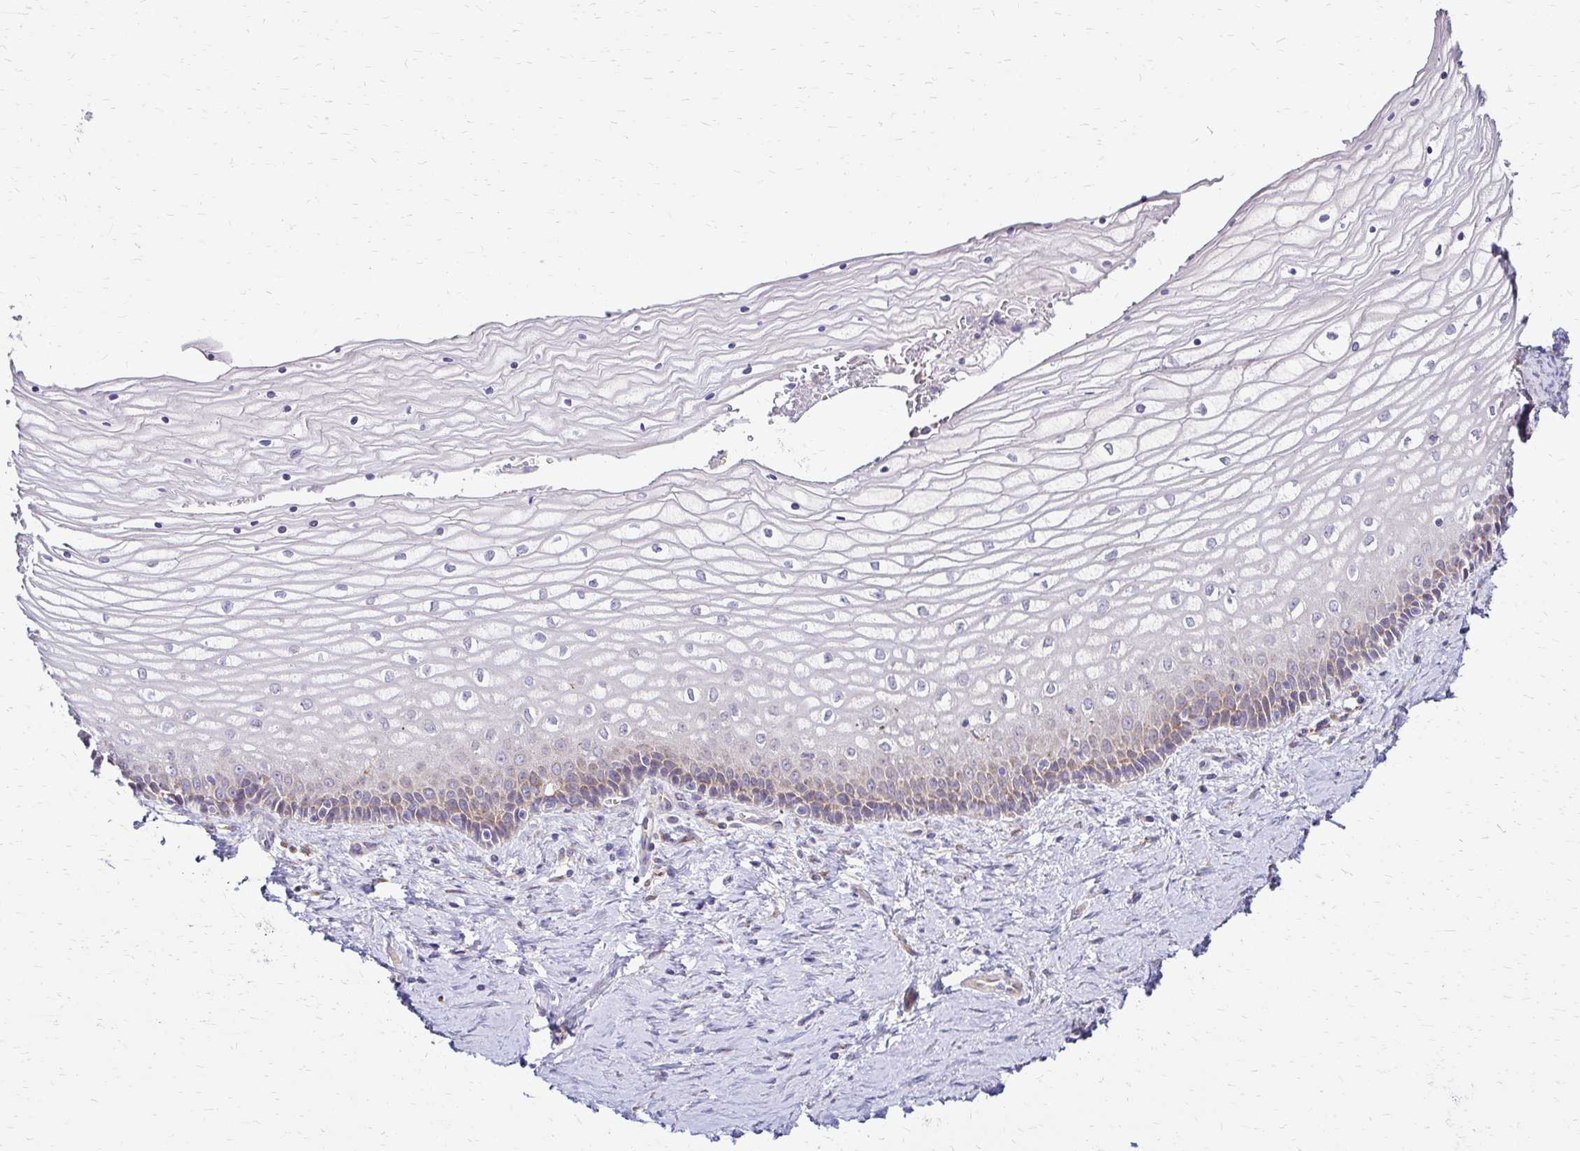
{"staining": {"intensity": "weak", "quantity": "25%-75%", "location": "cytoplasmic/membranous"}, "tissue": "vagina", "cell_type": "Squamous epithelial cells", "image_type": "normal", "snomed": [{"axis": "morphology", "description": "Normal tissue, NOS"}, {"axis": "topography", "description": "Vagina"}], "caption": "Protein positivity by IHC demonstrates weak cytoplasmic/membranous staining in about 25%-75% of squamous epithelial cells in benign vagina. Using DAB (3,3'-diaminobenzidine) (brown) and hematoxylin (blue) stains, captured at high magnification using brightfield microscopy.", "gene": "IDUA", "patient": {"sex": "female", "age": 45}}